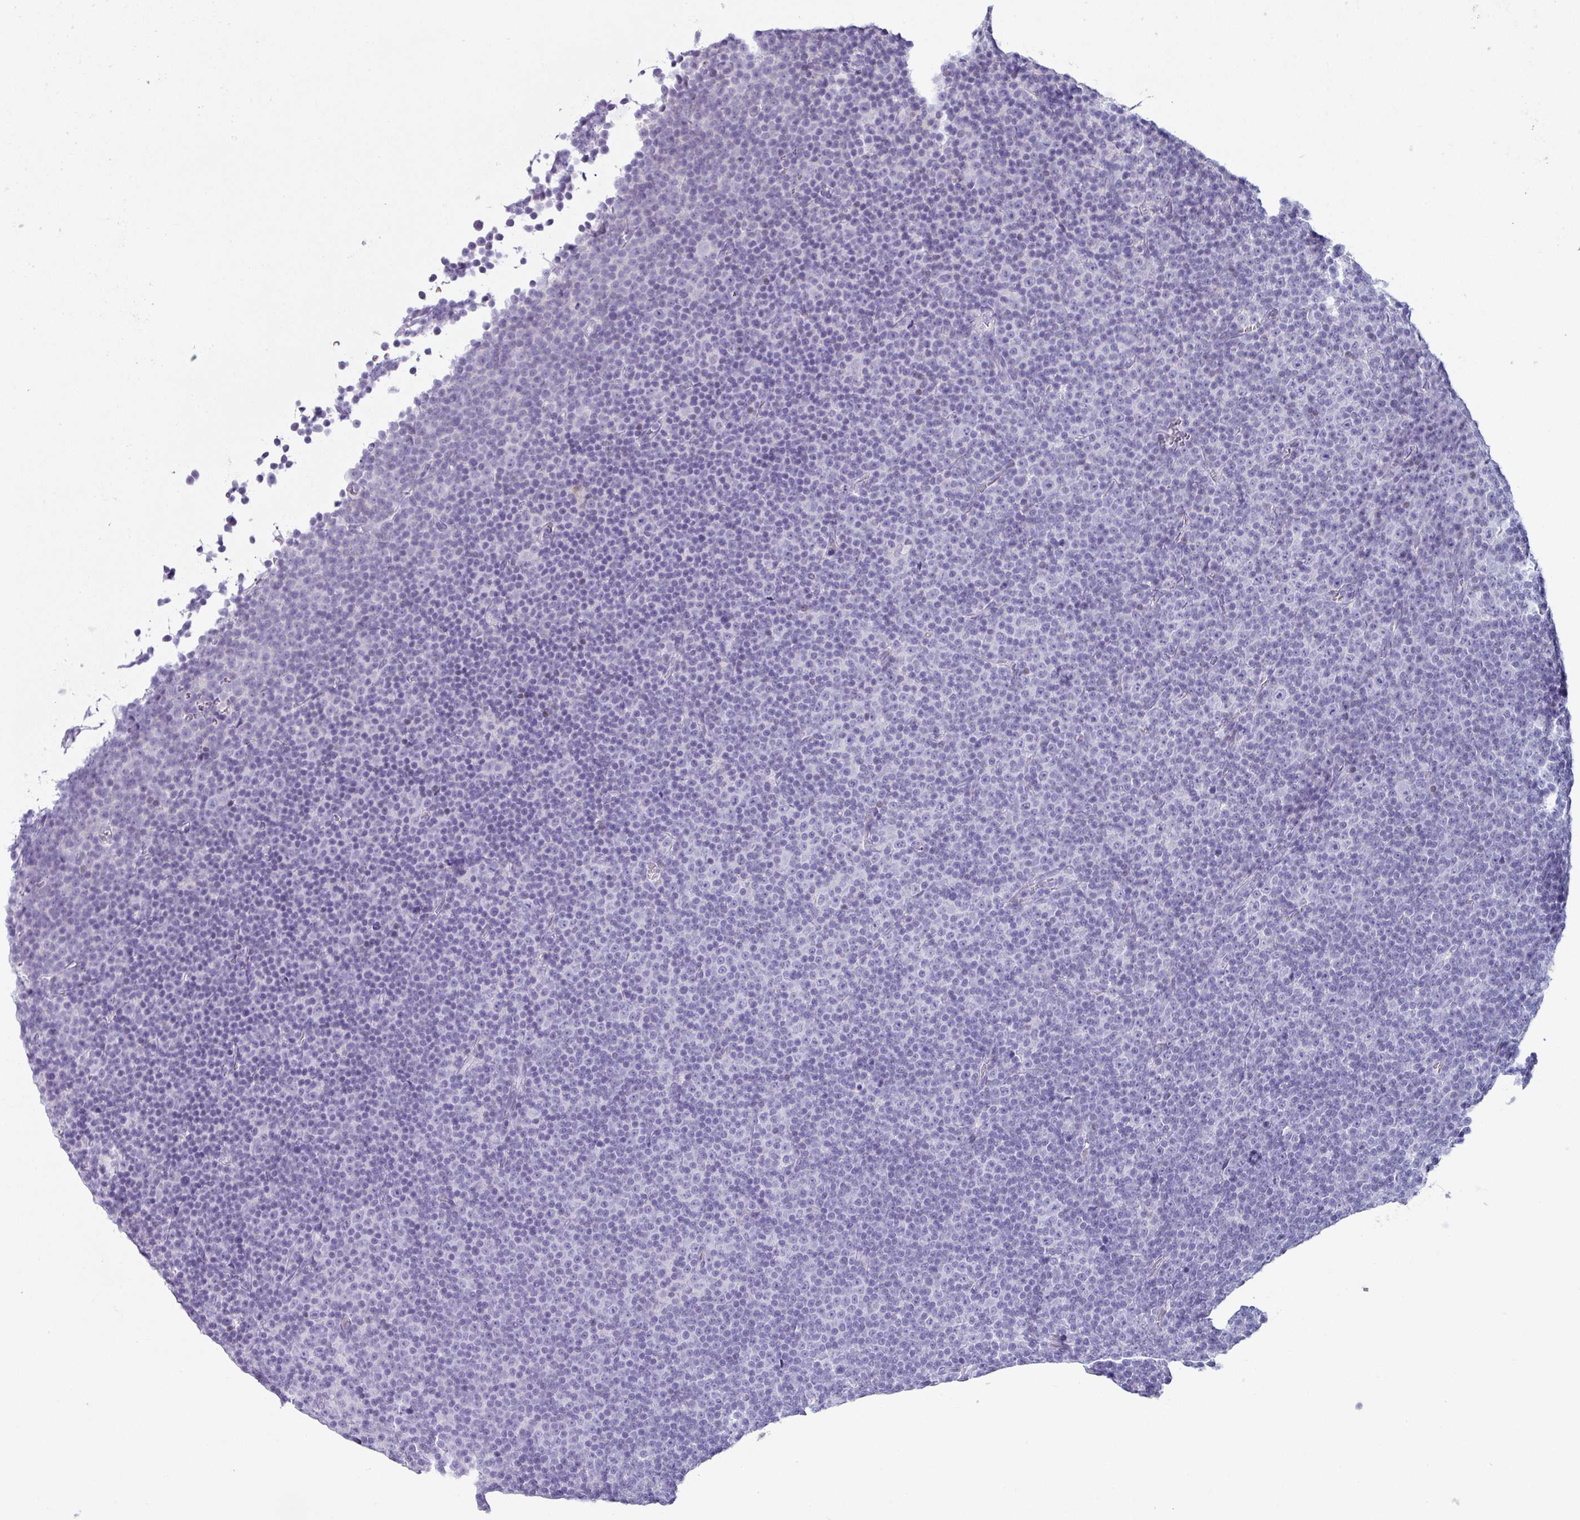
{"staining": {"intensity": "negative", "quantity": "none", "location": "none"}, "tissue": "lymphoma", "cell_type": "Tumor cells", "image_type": "cancer", "snomed": [{"axis": "morphology", "description": "Malignant lymphoma, non-Hodgkin's type, Low grade"}, {"axis": "topography", "description": "Lymph node"}], "caption": "Immunohistochemistry (IHC) micrograph of neoplastic tissue: low-grade malignant lymphoma, non-Hodgkin's type stained with DAB reveals no significant protein expression in tumor cells.", "gene": "STAT5A", "patient": {"sex": "female", "age": 67}}